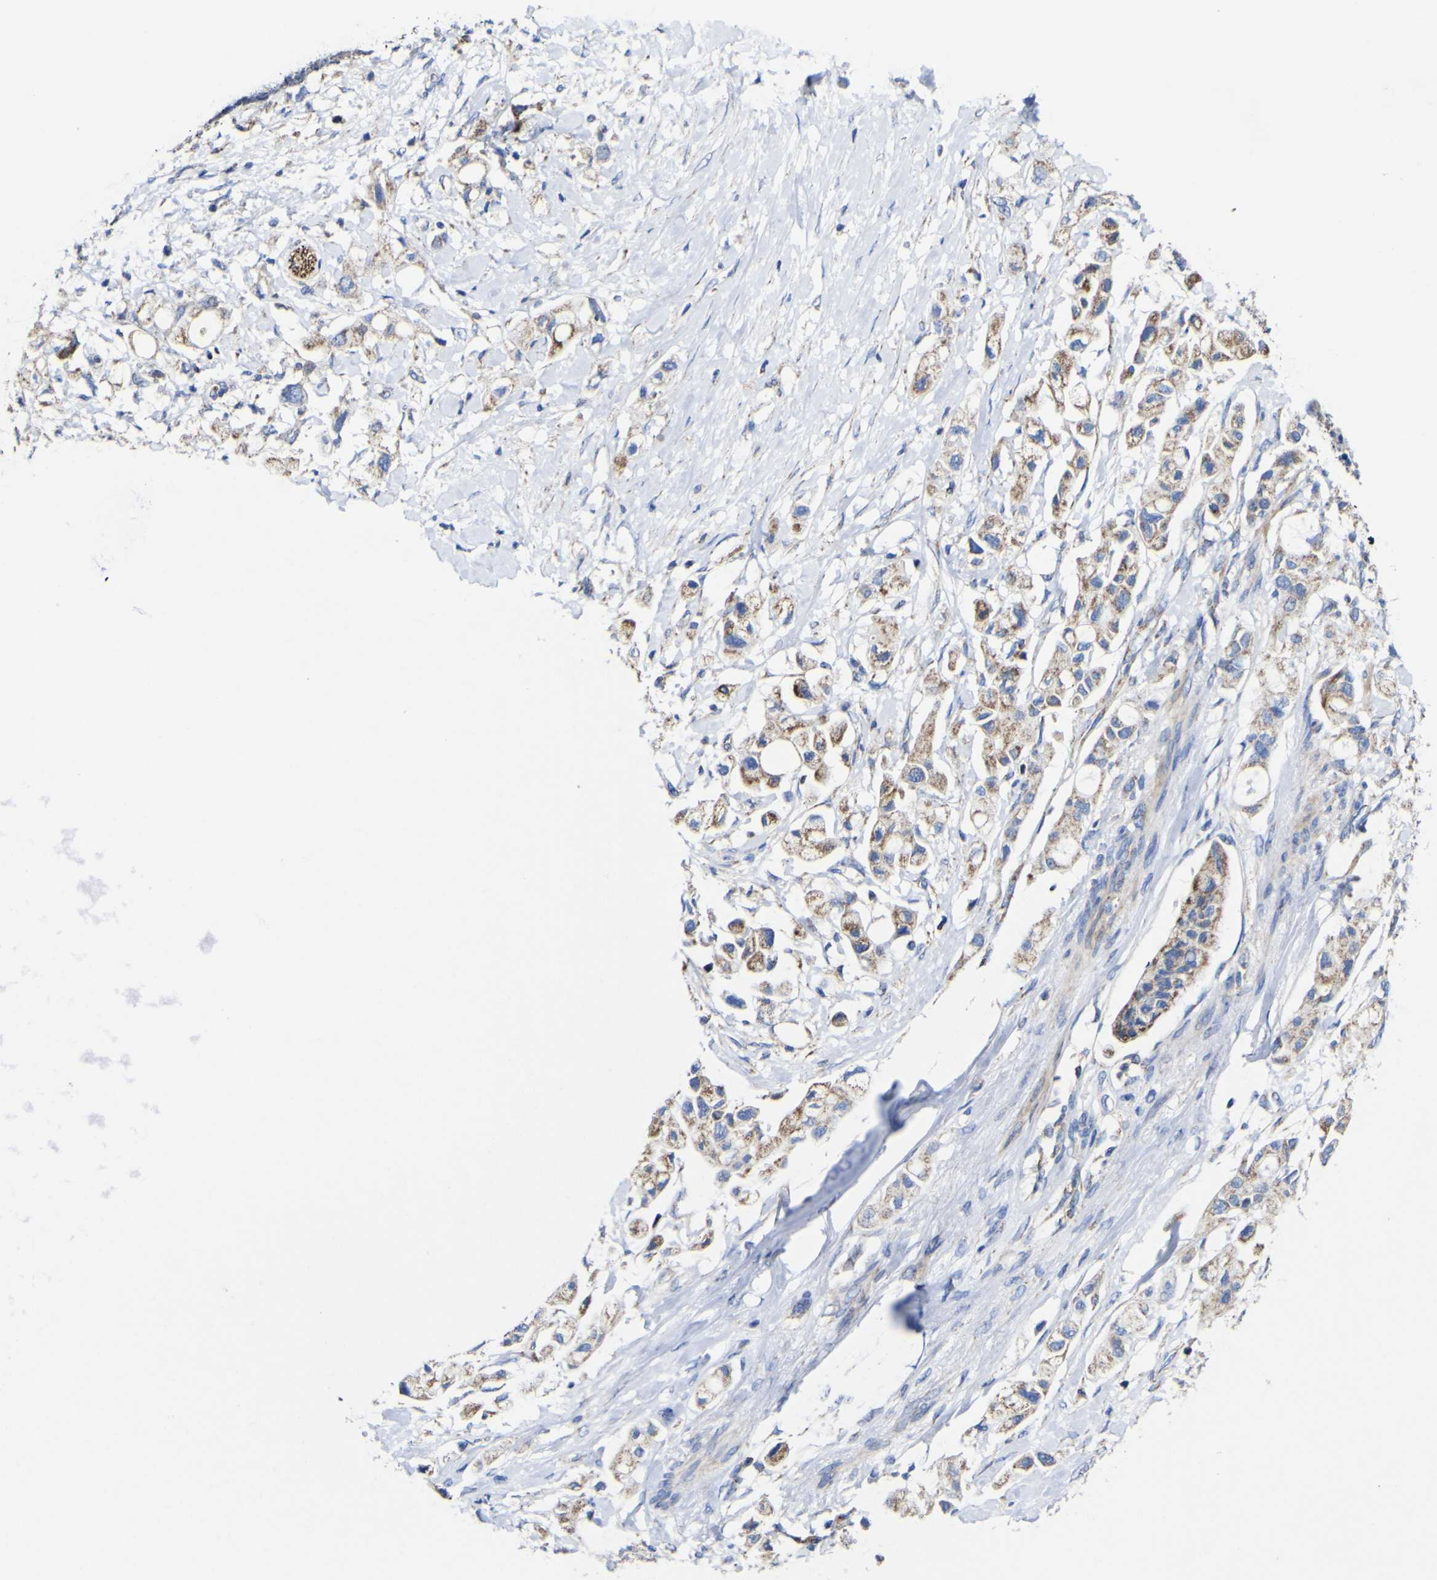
{"staining": {"intensity": "moderate", "quantity": ">75%", "location": "cytoplasmic/membranous"}, "tissue": "pancreatic cancer", "cell_type": "Tumor cells", "image_type": "cancer", "snomed": [{"axis": "morphology", "description": "Adenocarcinoma, NOS"}, {"axis": "topography", "description": "Pancreas"}], "caption": "Pancreatic cancer (adenocarcinoma) tissue reveals moderate cytoplasmic/membranous positivity in about >75% of tumor cells", "gene": "CCDC90B", "patient": {"sex": "female", "age": 56}}